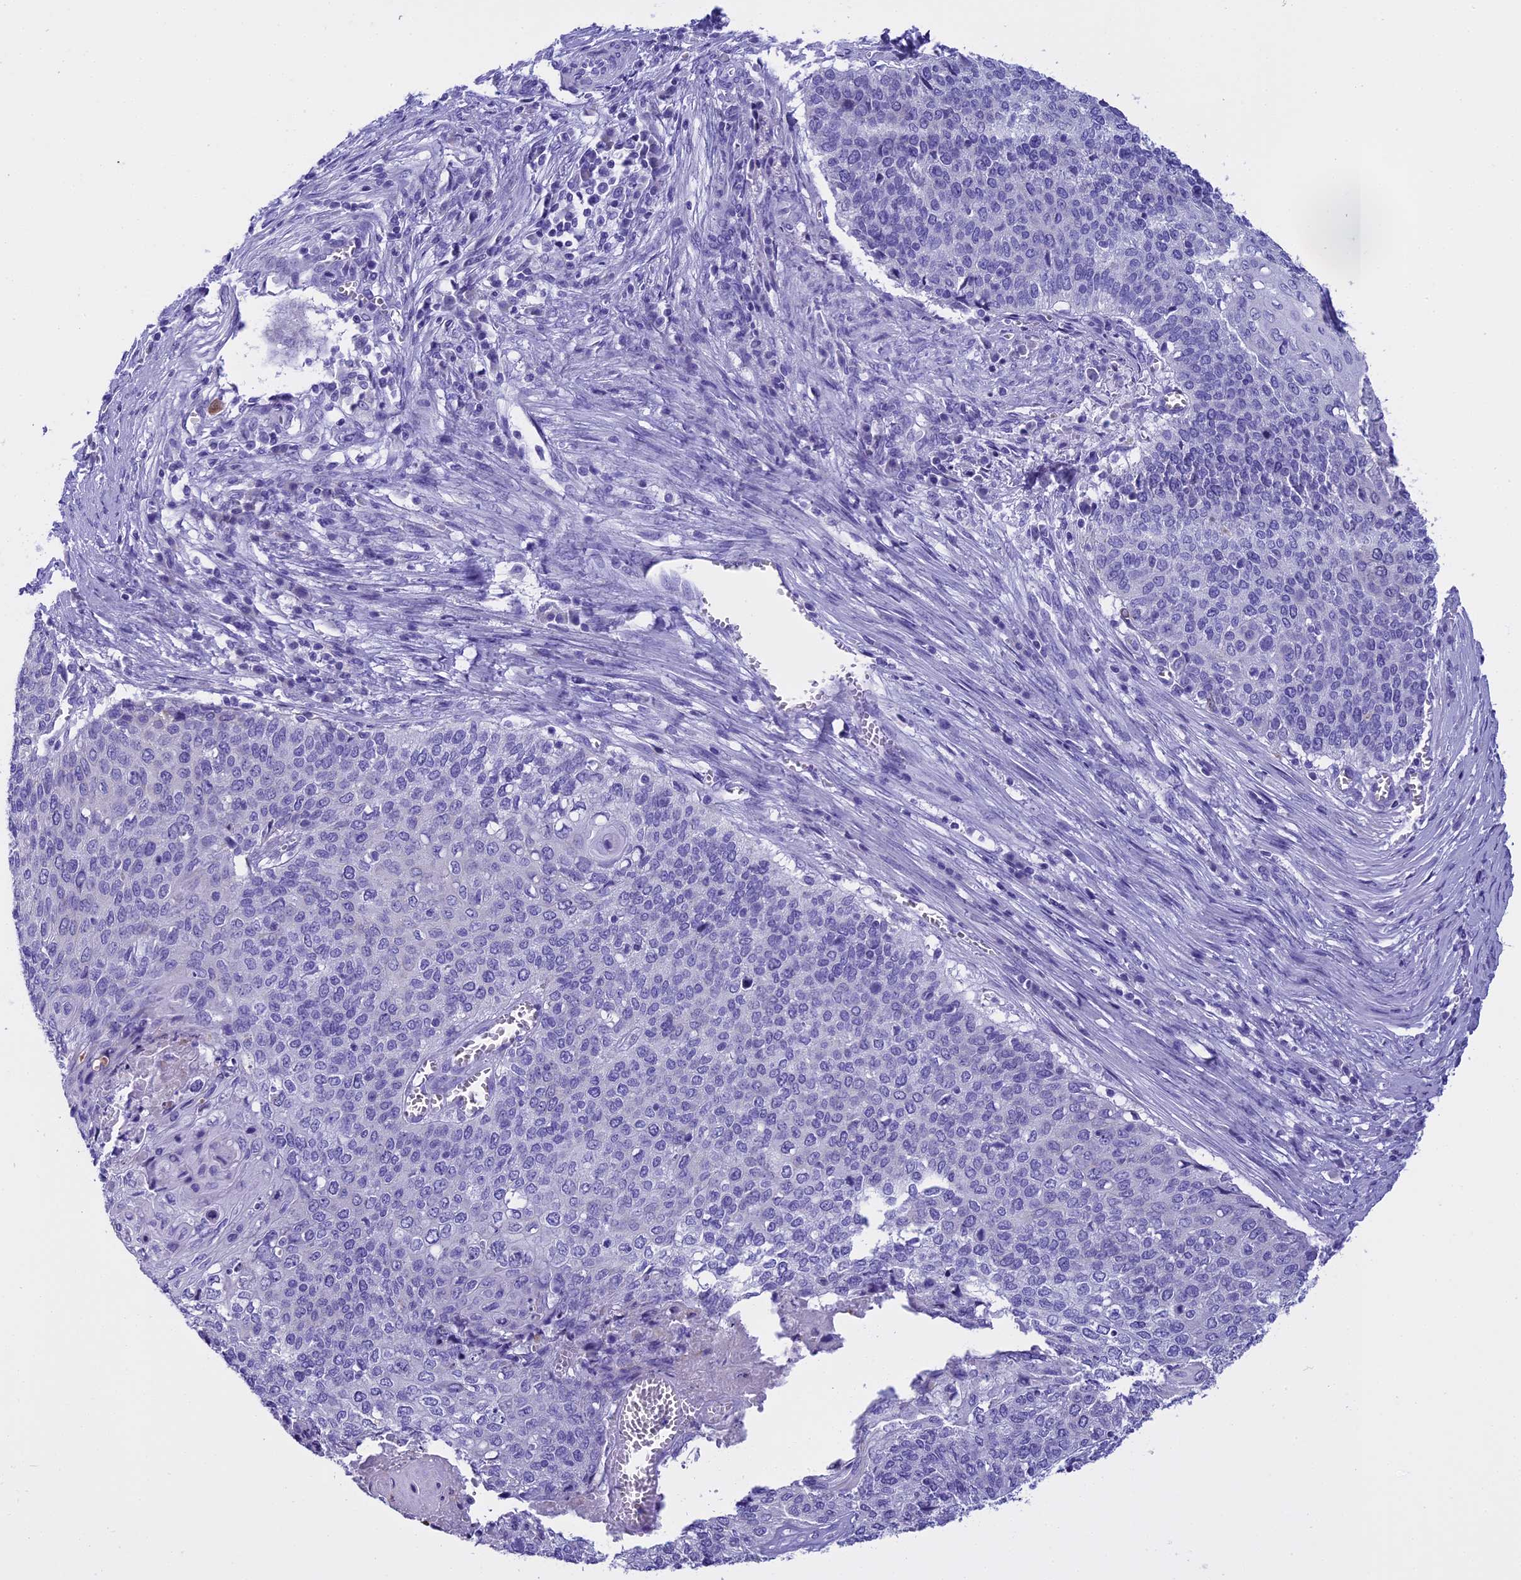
{"staining": {"intensity": "negative", "quantity": "none", "location": "none"}, "tissue": "cervical cancer", "cell_type": "Tumor cells", "image_type": "cancer", "snomed": [{"axis": "morphology", "description": "Squamous cell carcinoma, NOS"}, {"axis": "topography", "description": "Cervix"}], "caption": "The micrograph displays no significant positivity in tumor cells of cervical cancer. Brightfield microscopy of IHC stained with DAB (3,3'-diaminobenzidine) (brown) and hematoxylin (blue), captured at high magnification.", "gene": "KCTD14", "patient": {"sex": "female", "age": 39}}